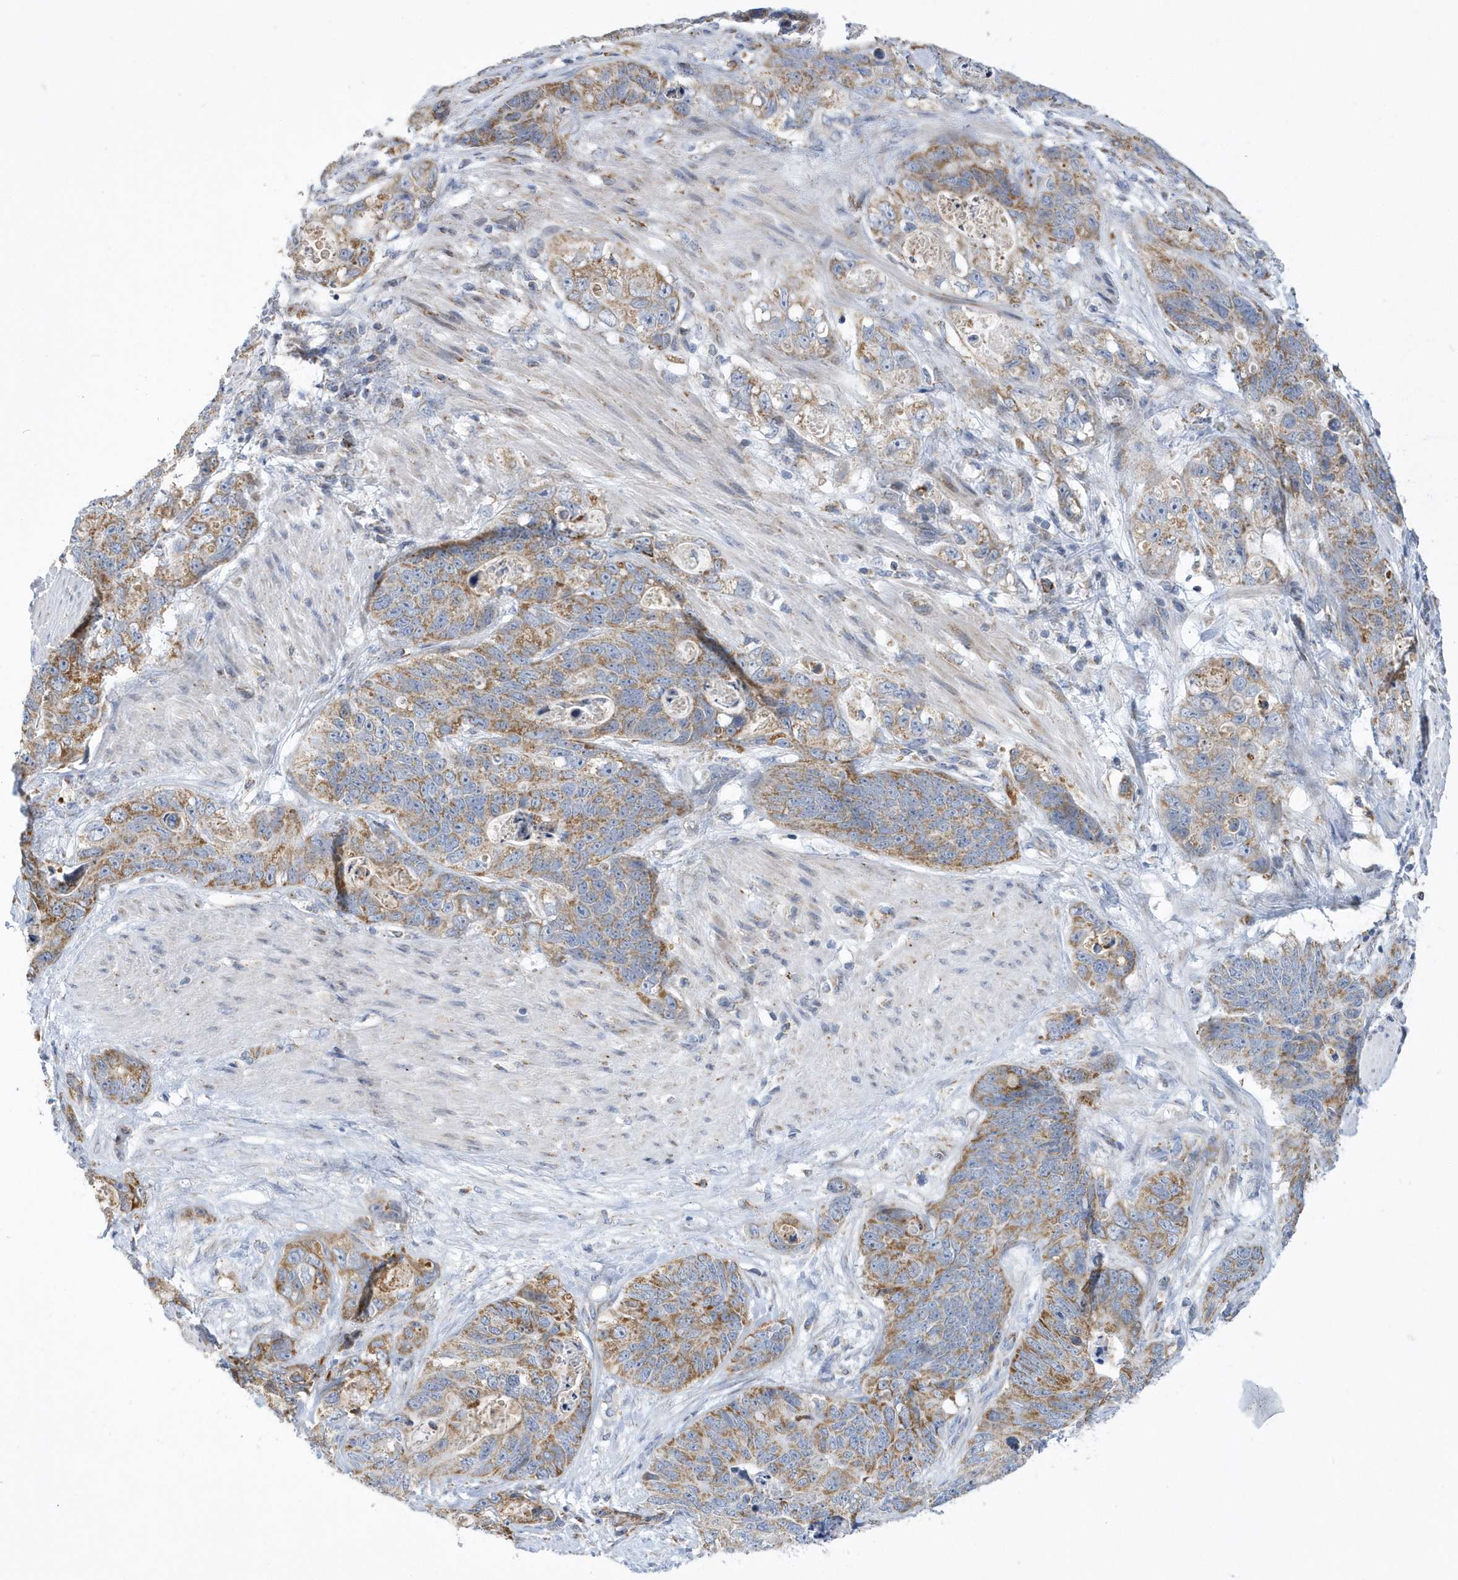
{"staining": {"intensity": "moderate", "quantity": ">75%", "location": "cytoplasmic/membranous"}, "tissue": "stomach cancer", "cell_type": "Tumor cells", "image_type": "cancer", "snomed": [{"axis": "morphology", "description": "Normal tissue, NOS"}, {"axis": "morphology", "description": "Adenocarcinoma, NOS"}, {"axis": "topography", "description": "Stomach"}], "caption": "High-power microscopy captured an immunohistochemistry (IHC) micrograph of adenocarcinoma (stomach), revealing moderate cytoplasmic/membranous positivity in approximately >75% of tumor cells.", "gene": "VWA5B2", "patient": {"sex": "female", "age": 89}}